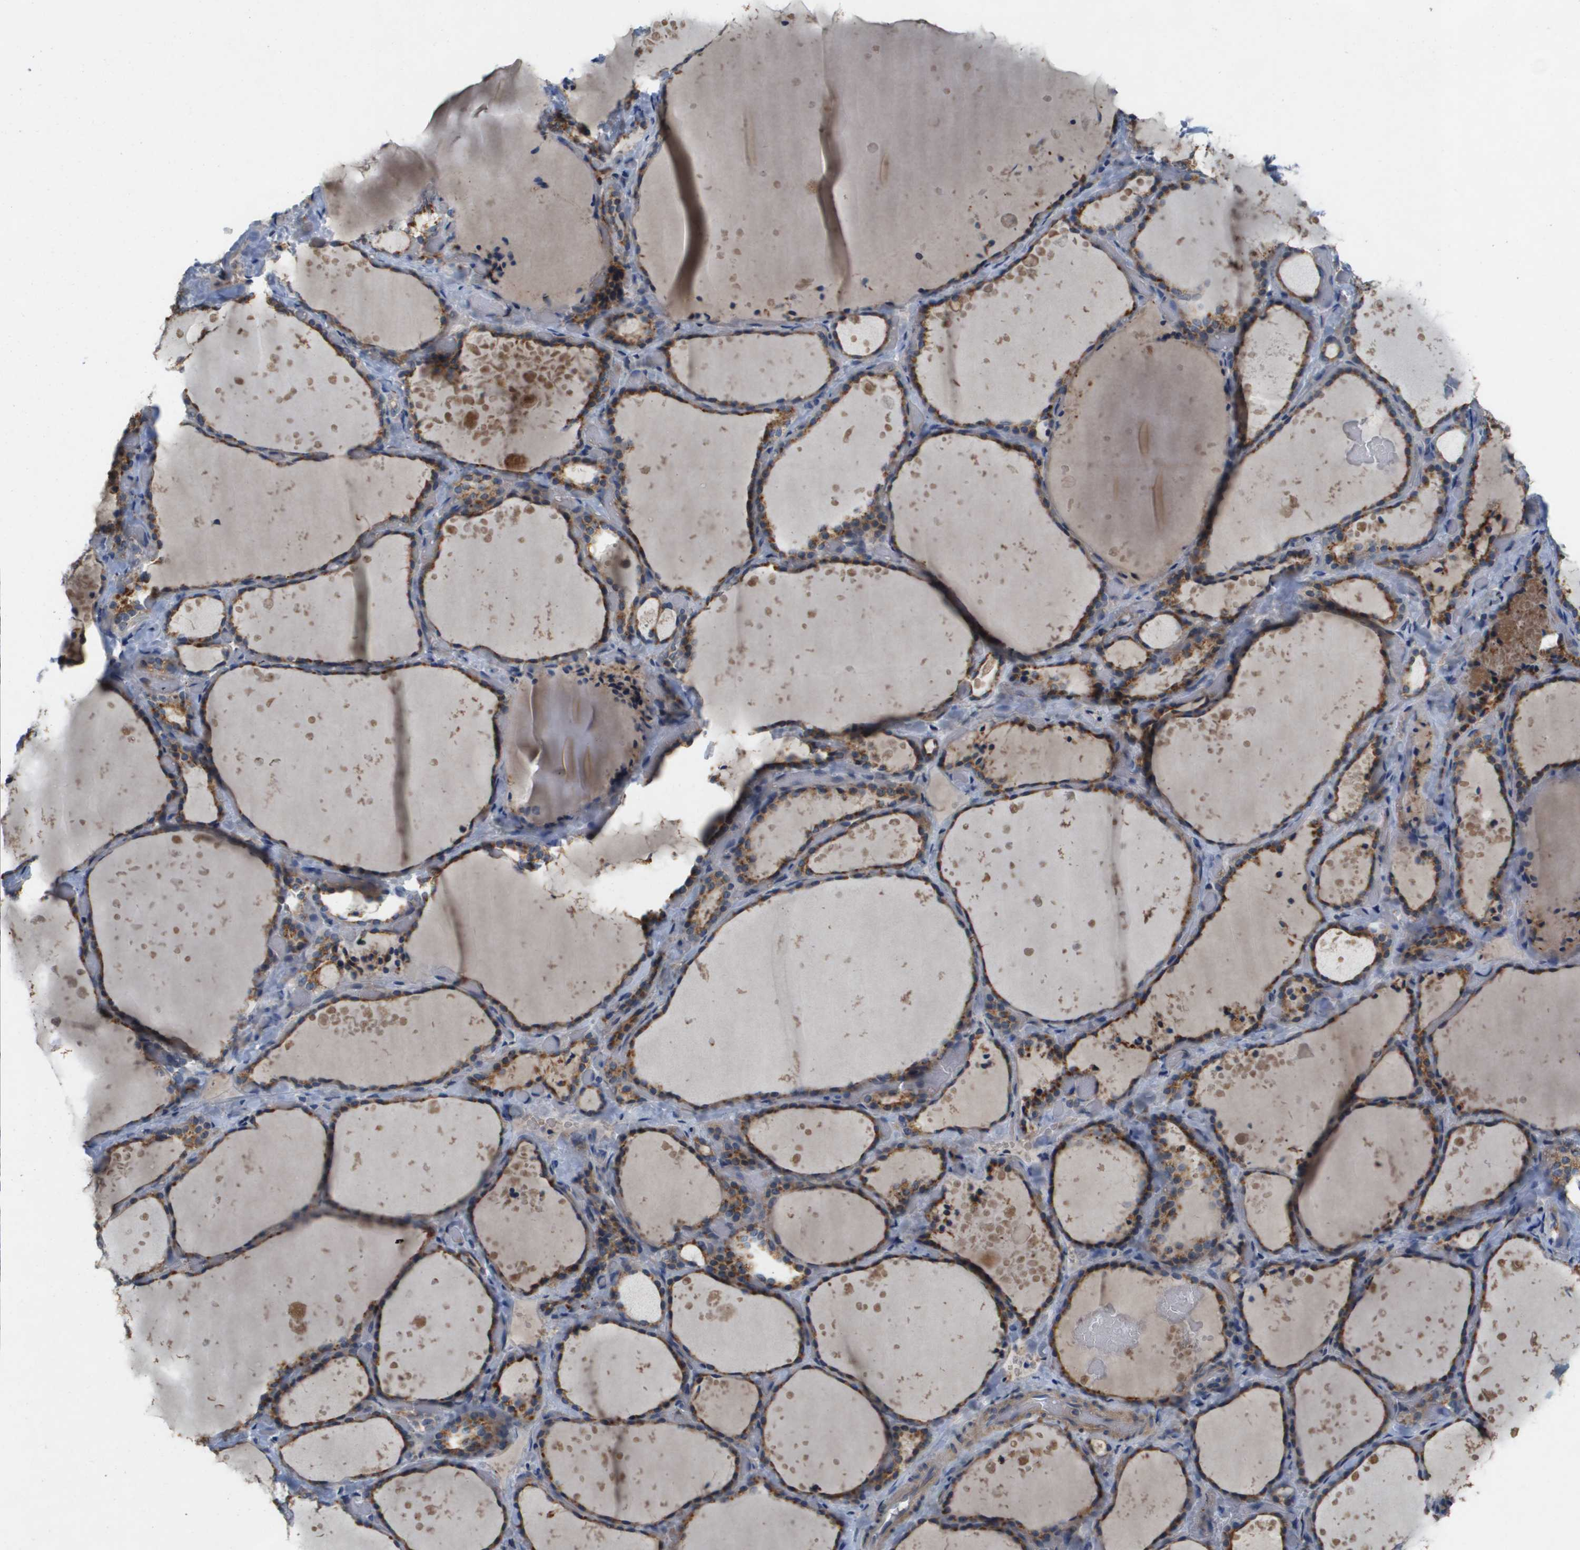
{"staining": {"intensity": "moderate", "quantity": ">75%", "location": "cytoplasmic/membranous"}, "tissue": "thyroid gland", "cell_type": "Glandular cells", "image_type": "normal", "snomed": [{"axis": "morphology", "description": "Normal tissue, NOS"}, {"axis": "topography", "description": "Thyroid gland"}], "caption": "Glandular cells exhibit medium levels of moderate cytoplasmic/membranous positivity in about >75% of cells in unremarkable human thyroid gland. The staining was performed using DAB to visualize the protein expression in brown, while the nuclei were stained in blue with hematoxylin (Magnification: 20x).", "gene": "B3GNT5", "patient": {"sex": "female", "age": 44}}